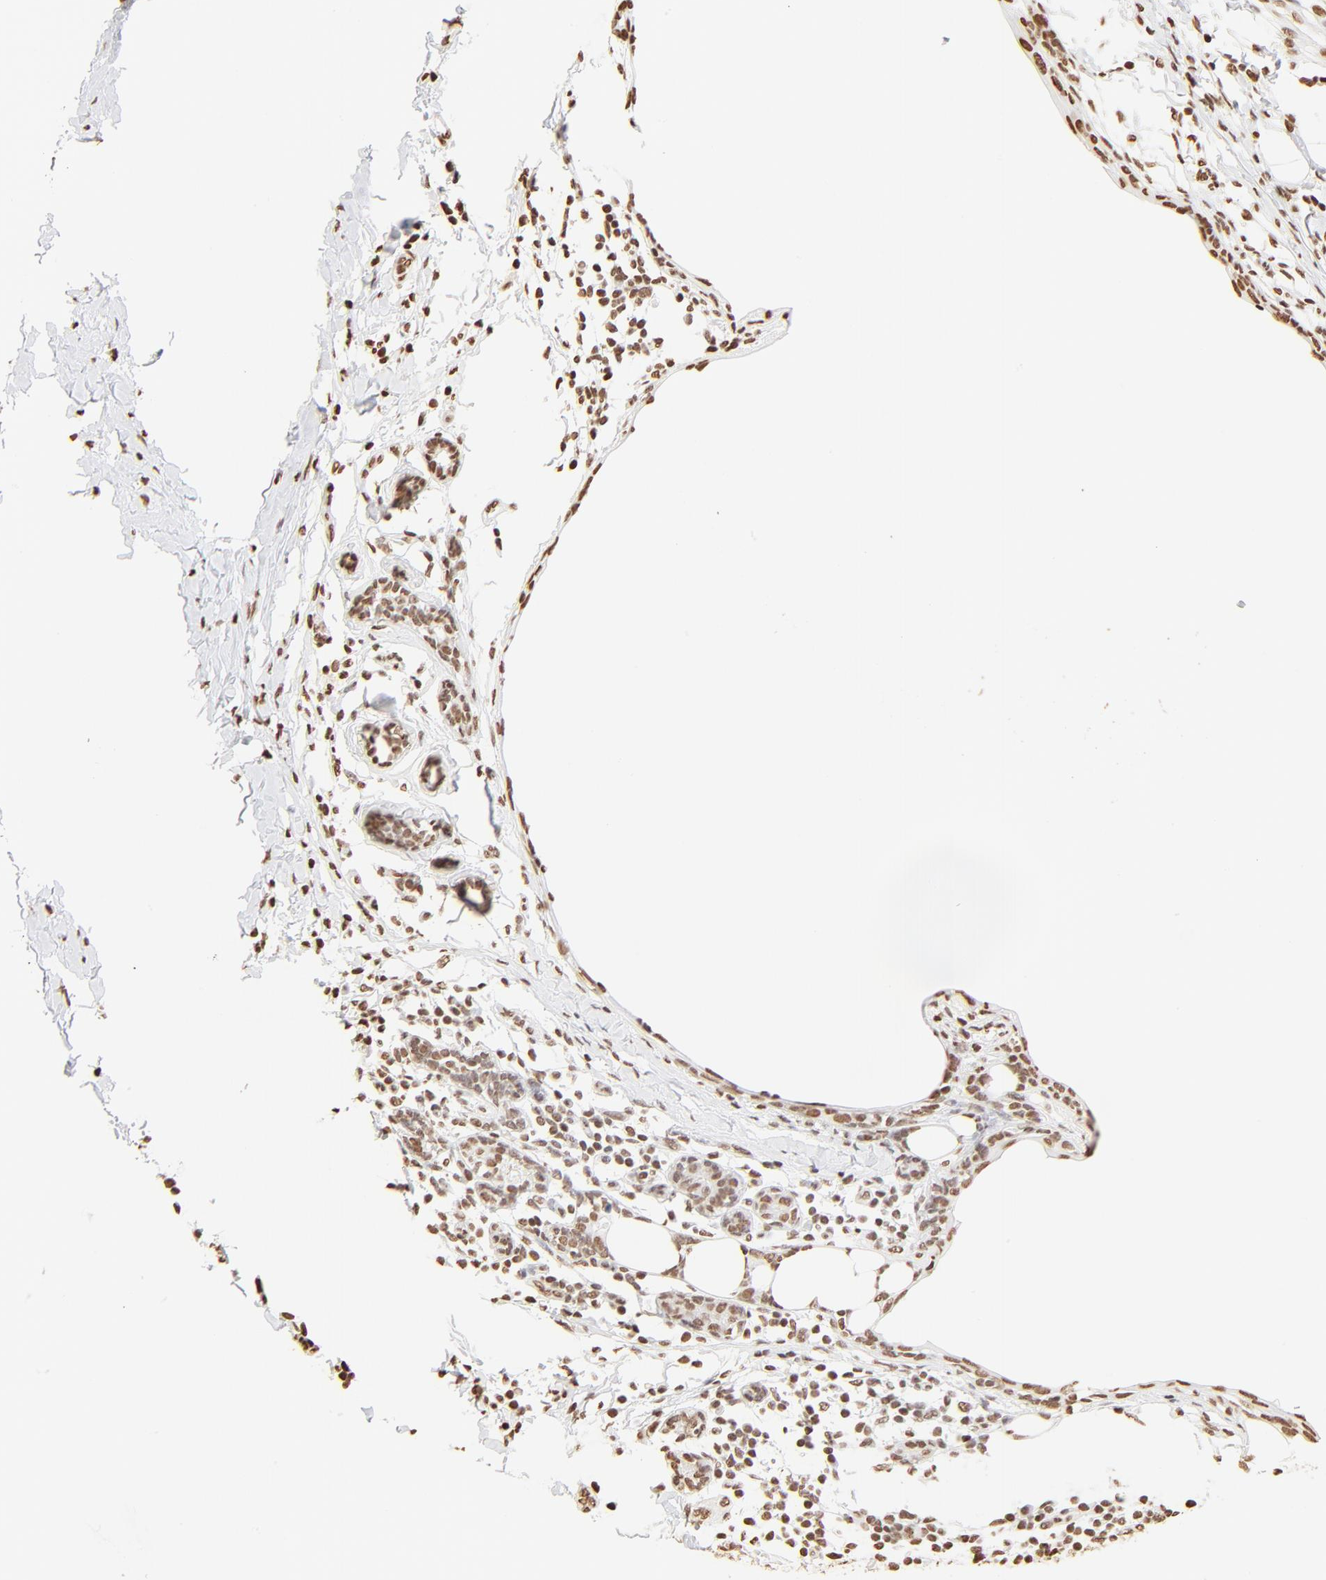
{"staining": {"intensity": "moderate", "quantity": ">75%", "location": "nuclear"}, "tissue": "breast cancer", "cell_type": "Tumor cells", "image_type": "cancer", "snomed": [{"axis": "morphology", "description": "Duct carcinoma"}, {"axis": "topography", "description": "Breast"}], "caption": "Immunohistochemical staining of human breast cancer reveals medium levels of moderate nuclear expression in about >75% of tumor cells.", "gene": "ZNF540", "patient": {"sex": "female", "age": 40}}